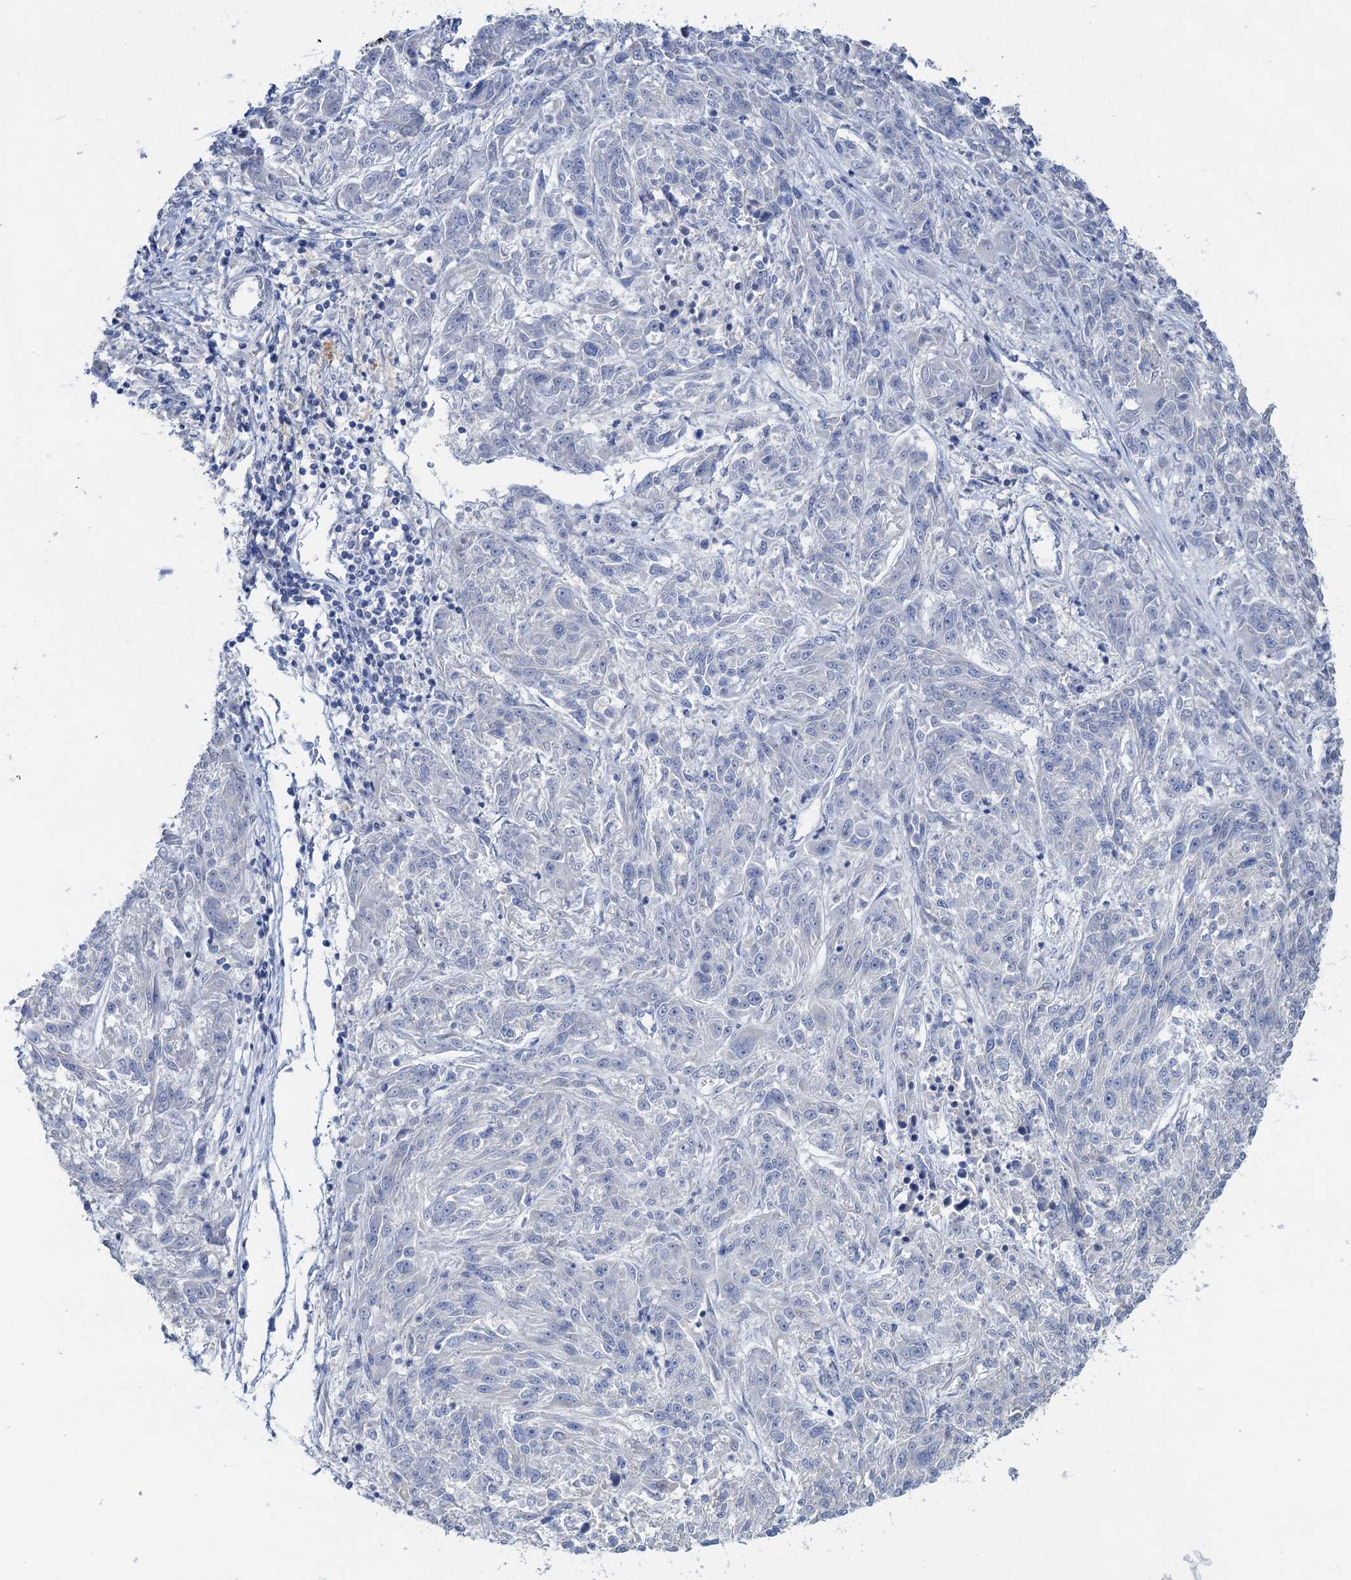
{"staining": {"intensity": "negative", "quantity": "none", "location": "none"}, "tissue": "melanoma", "cell_type": "Tumor cells", "image_type": "cancer", "snomed": [{"axis": "morphology", "description": "Malignant melanoma, NOS"}, {"axis": "topography", "description": "Skin"}], "caption": "Immunohistochemistry (IHC) micrograph of neoplastic tissue: melanoma stained with DAB (3,3'-diaminobenzidine) displays no significant protein staining in tumor cells.", "gene": "PLLP", "patient": {"sex": "male", "age": 53}}